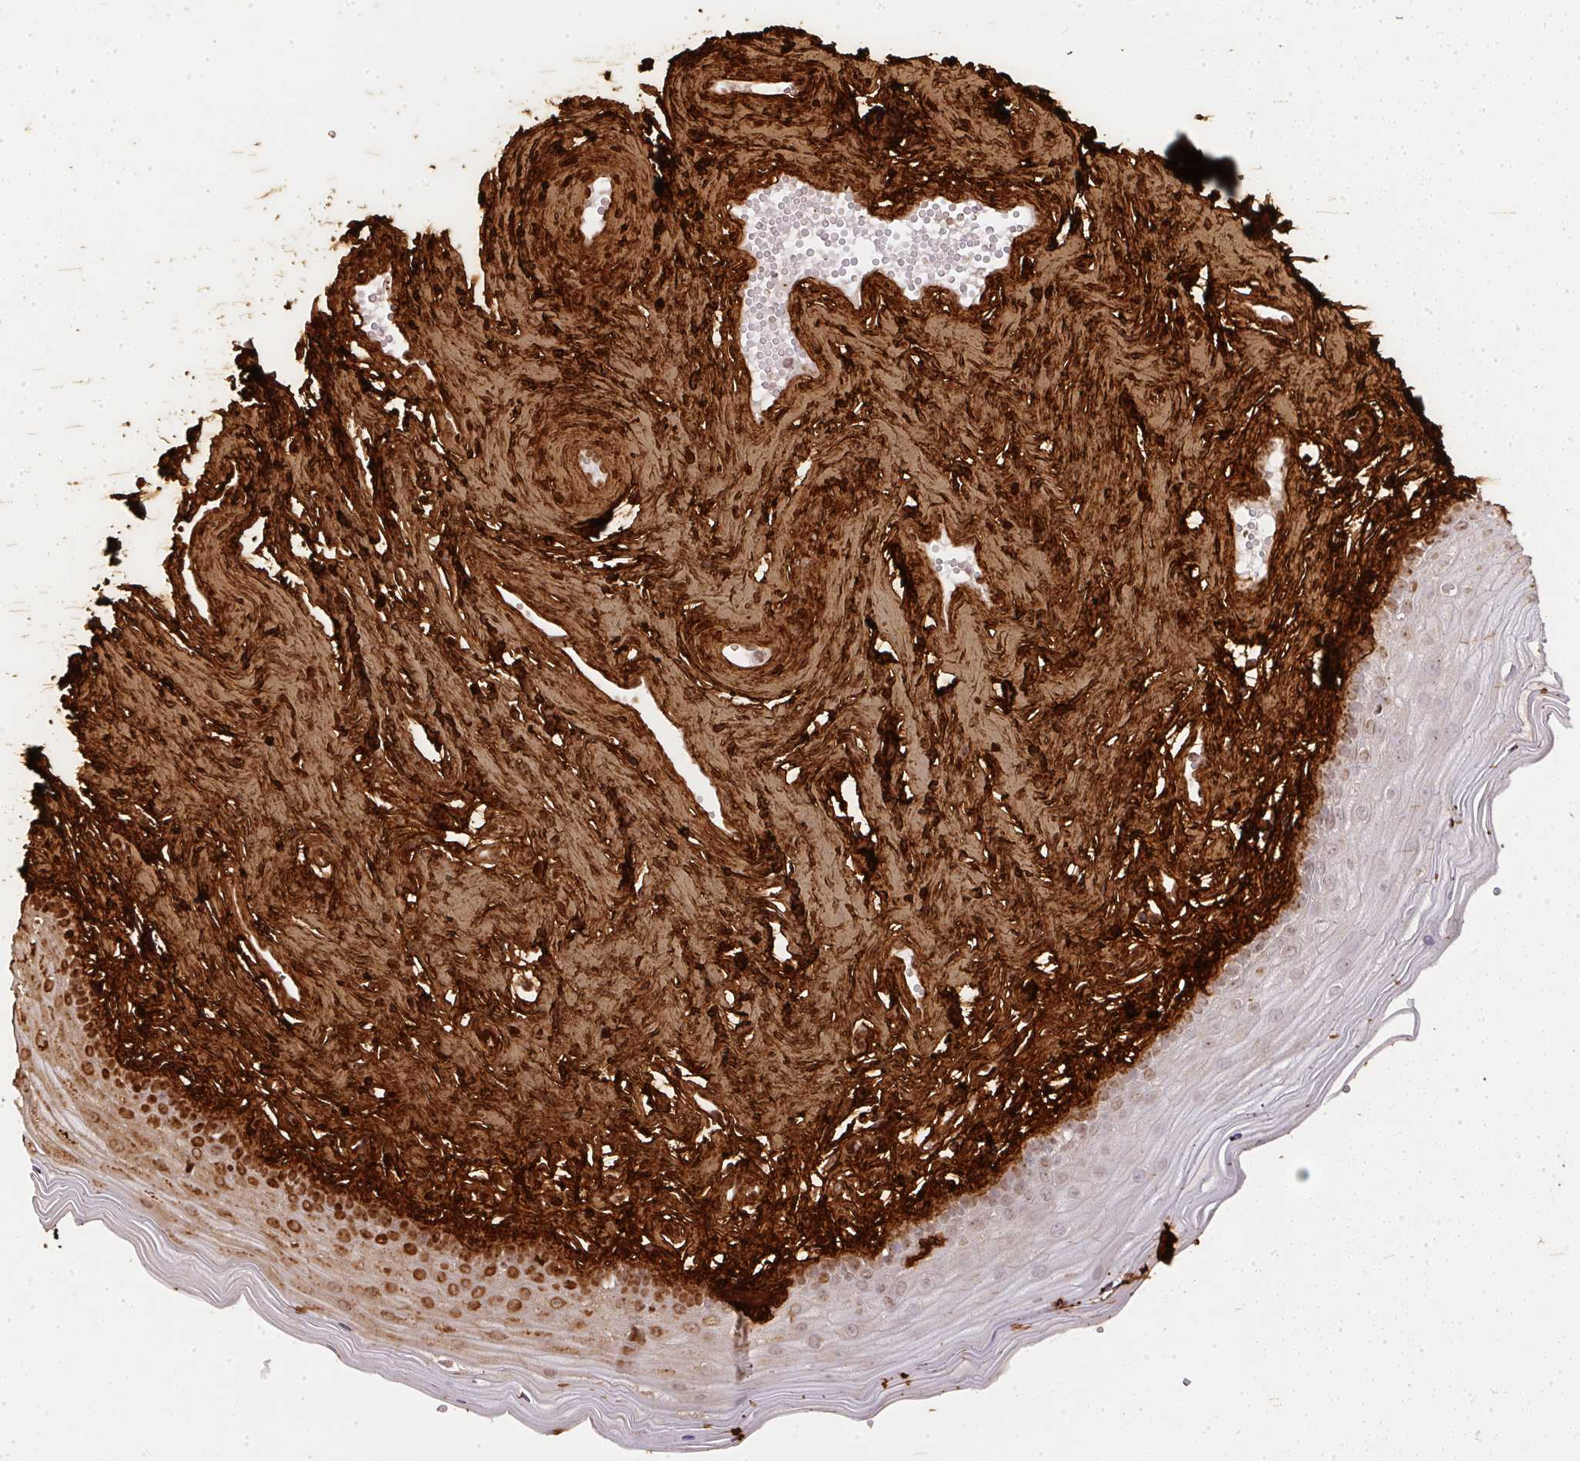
{"staining": {"intensity": "moderate", "quantity": "<25%", "location": "cytoplasmic/membranous,nuclear"}, "tissue": "vagina", "cell_type": "Squamous epithelial cells", "image_type": "normal", "snomed": [{"axis": "morphology", "description": "Normal tissue, NOS"}, {"axis": "topography", "description": "Vagina"}], "caption": "Immunohistochemistry of benign human vagina displays low levels of moderate cytoplasmic/membranous,nuclear expression in about <25% of squamous epithelial cells.", "gene": "COL3A1", "patient": {"sex": "female", "age": 38}}